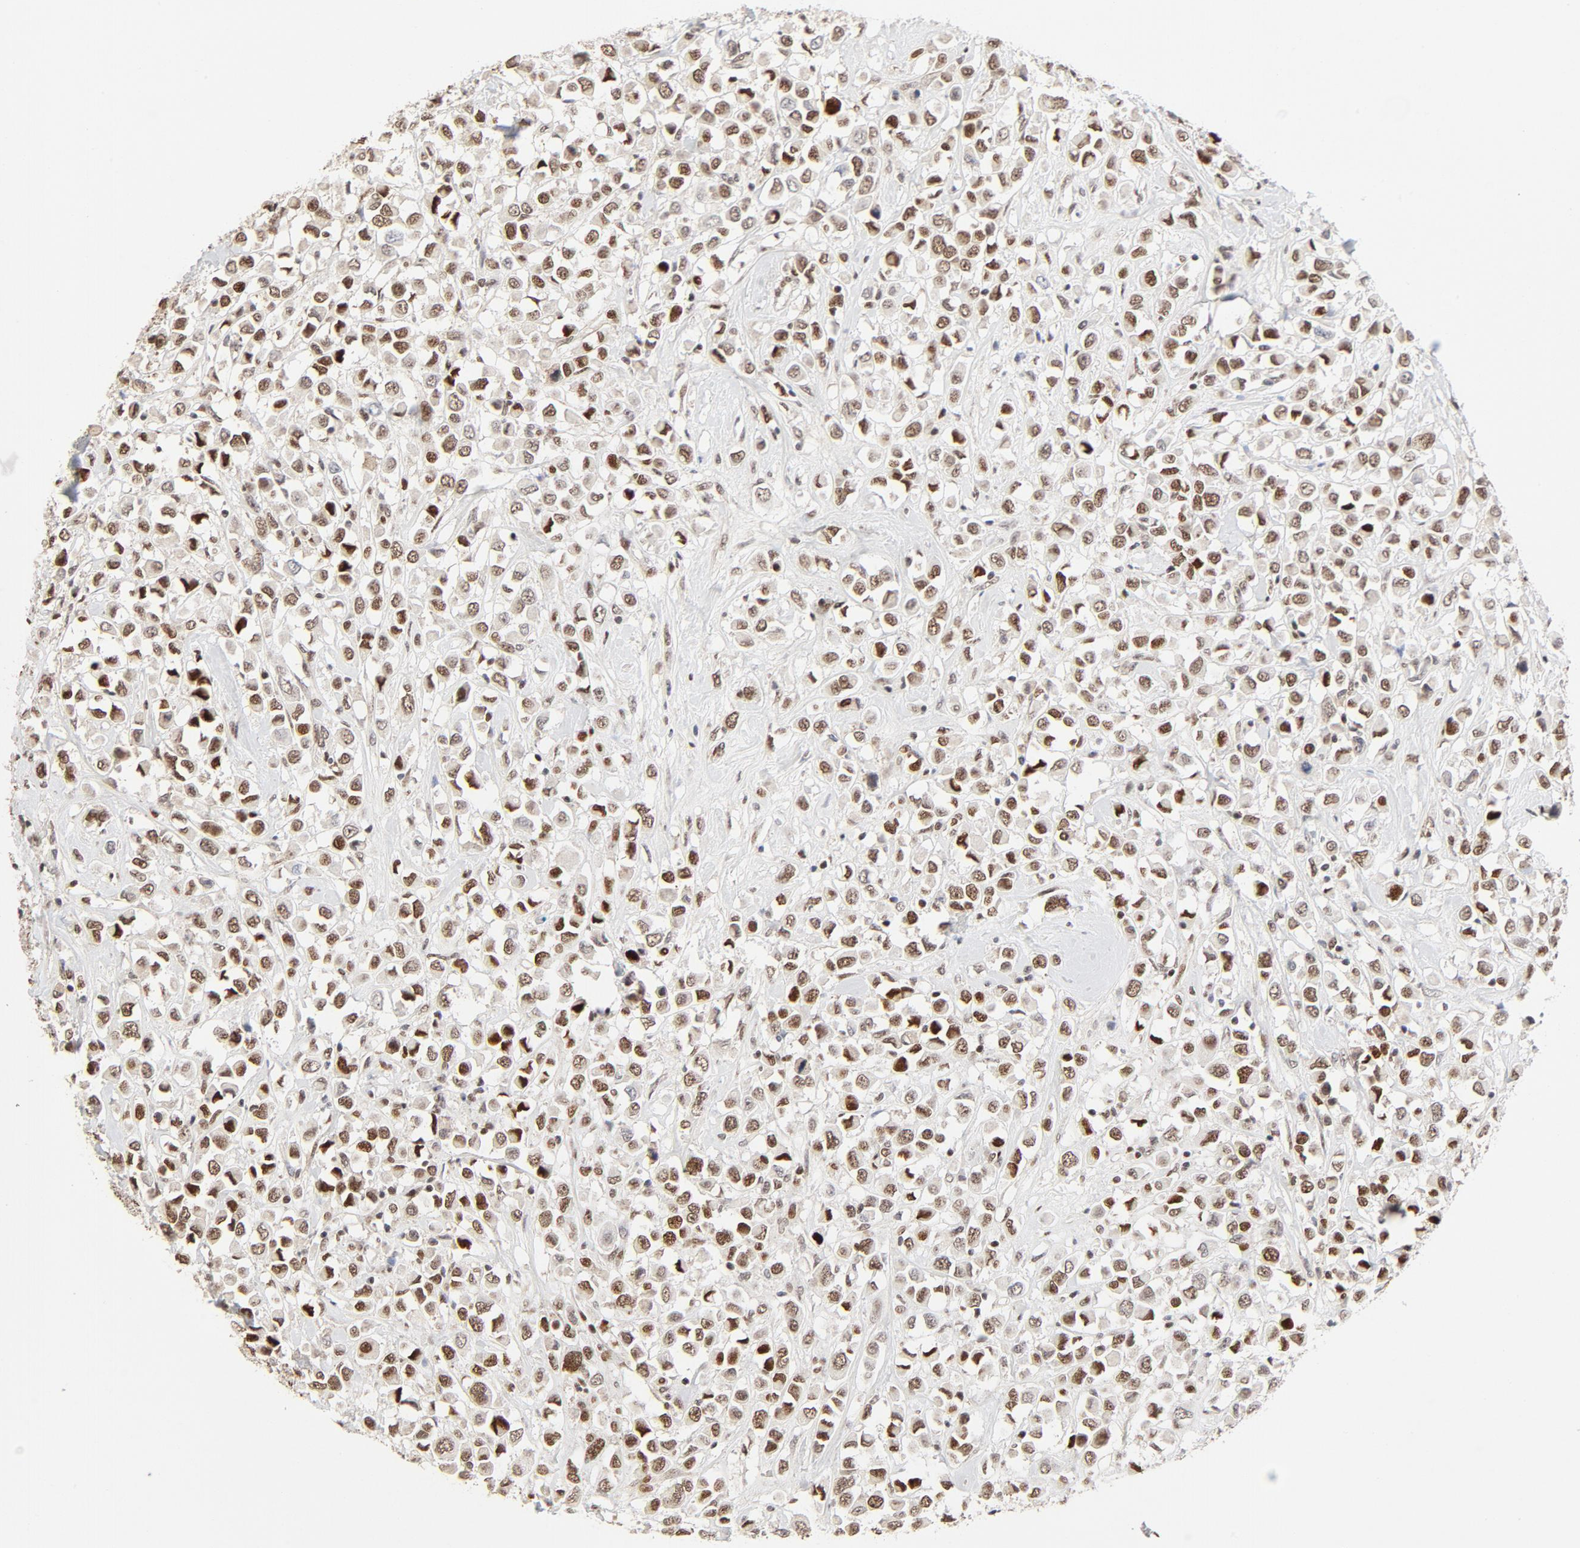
{"staining": {"intensity": "moderate", "quantity": ">75%", "location": "nuclear"}, "tissue": "breast cancer", "cell_type": "Tumor cells", "image_type": "cancer", "snomed": [{"axis": "morphology", "description": "Duct carcinoma"}, {"axis": "topography", "description": "Breast"}], "caption": "Human breast intraductal carcinoma stained with a protein marker exhibits moderate staining in tumor cells.", "gene": "GTF2I", "patient": {"sex": "female", "age": 61}}